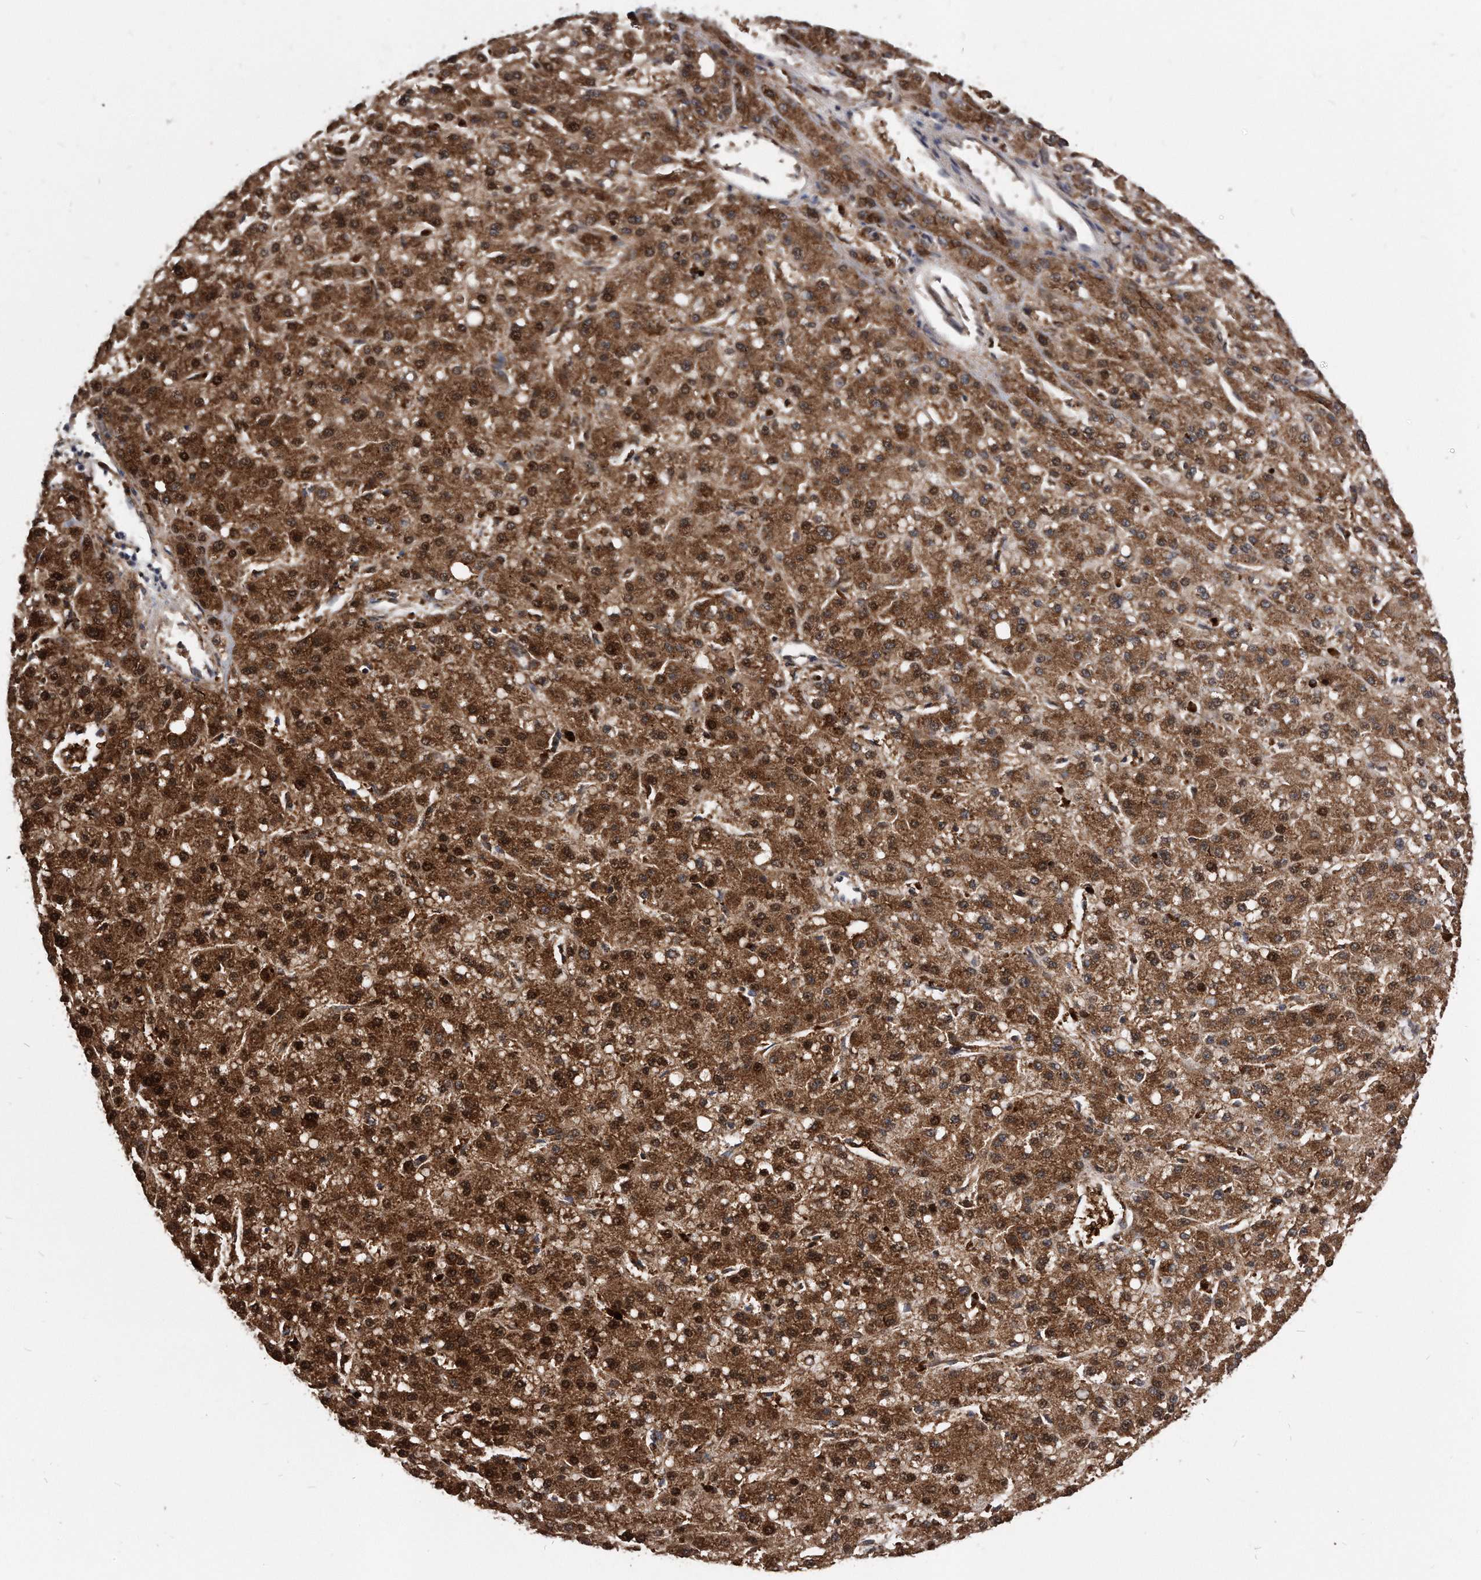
{"staining": {"intensity": "strong", "quantity": ">75%", "location": "cytoplasmic/membranous,nuclear"}, "tissue": "liver cancer", "cell_type": "Tumor cells", "image_type": "cancer", "snomed": [{"axis": "morphology", "description": "Carcinoma, Hepatocellular, NOS"}, {"axis": "topography", "description": "Liver"}], "caption": "Protein expression analysis of liver cancer displays strong cytoplasmic/membranous and nuclear positivity in approximately >75% of tumor cells. (DAB (3,3'-diaminobenzidine) IHC with brightfield microscopy, high magnification).", "gene": "IL20RA", "patient": {"sex": "male", "age": 67}}